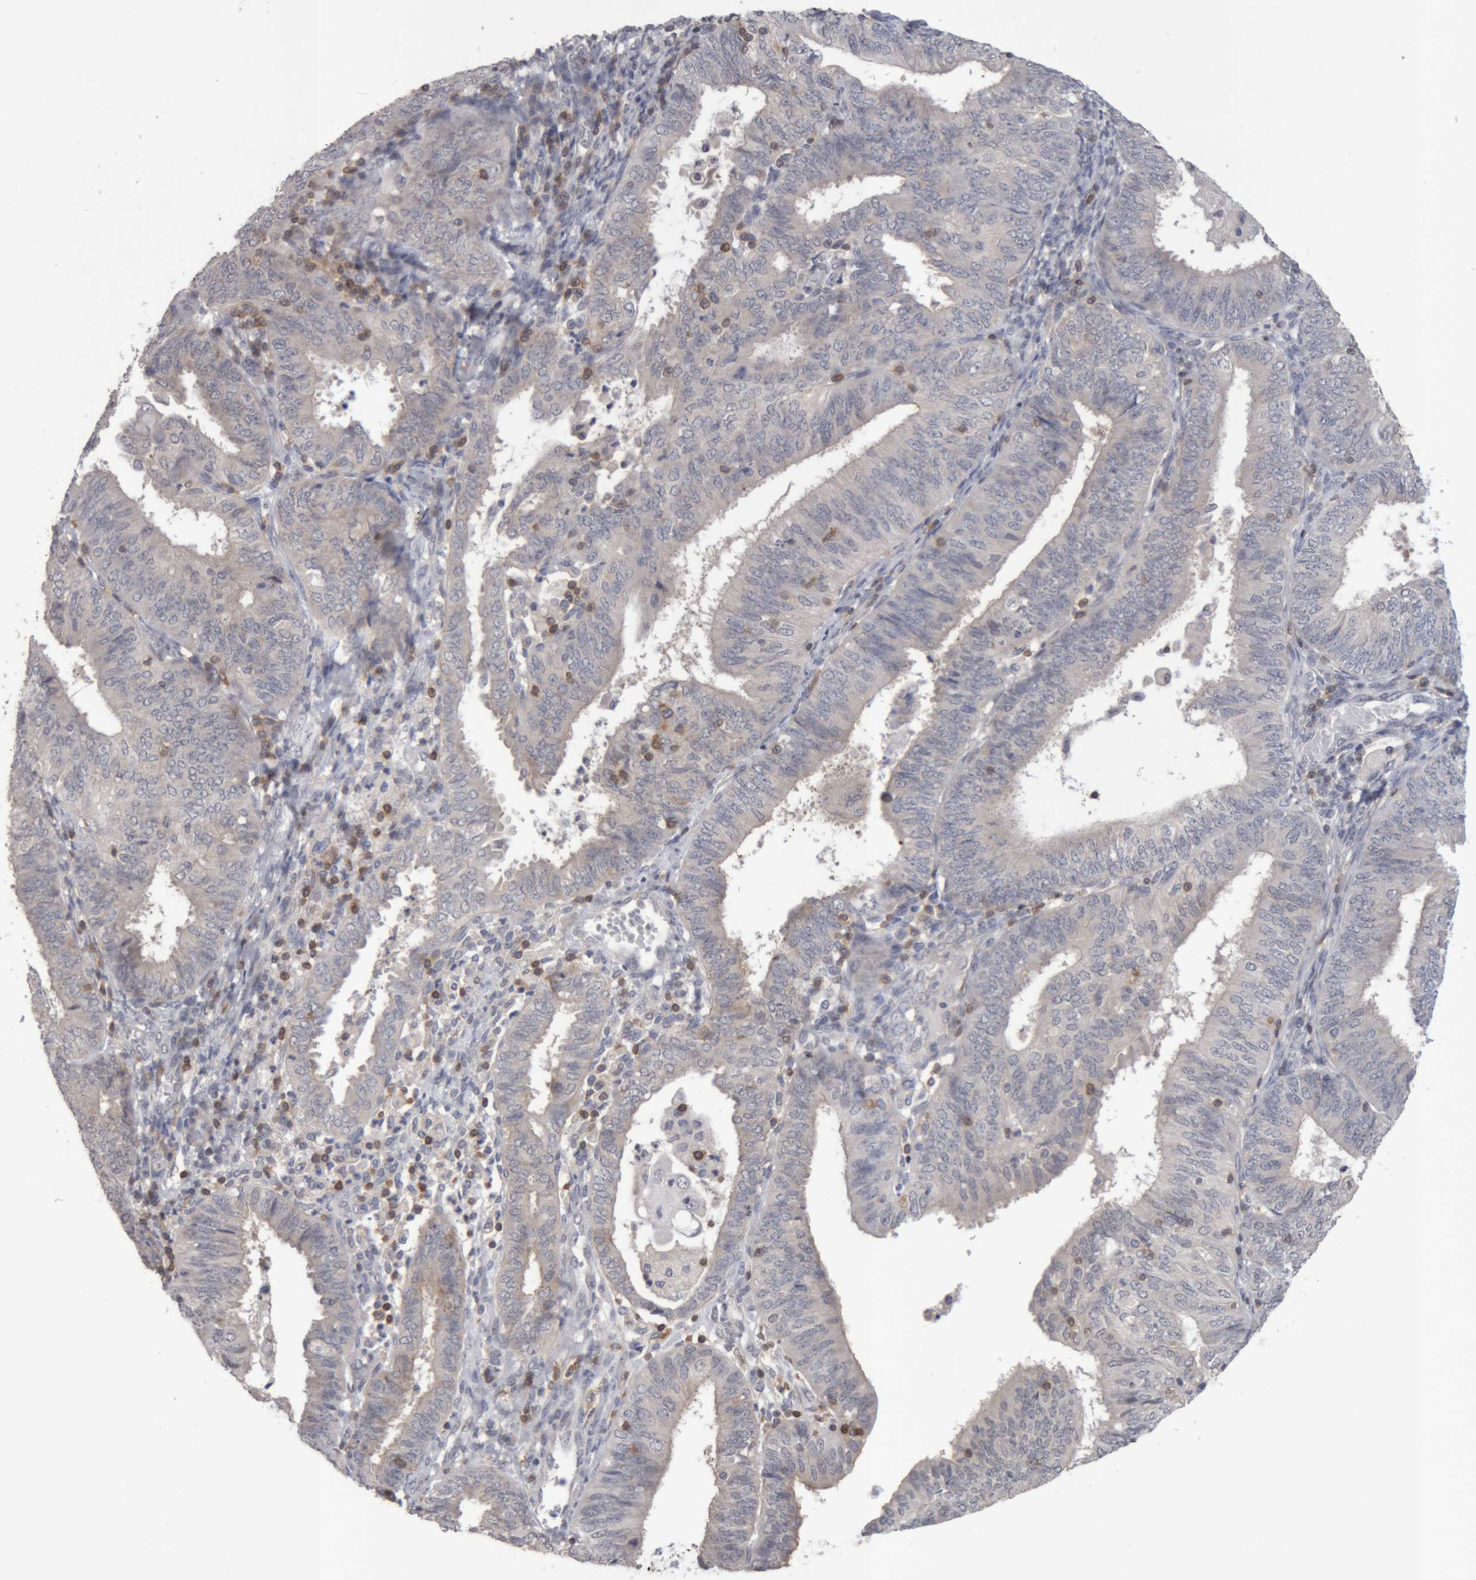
{"staining": {"intensity": "negative", "quantity": "none", "location": "none"}, "tissue": "endometrial cancer", "cell_type": "Tumor cells", "image_type": "cancer", "snomed": [{"axis": "morphology", "description": "Adenocarcinoma, NOS"}, {"axis": "topography", "description": "Endometrium"}], "caption": "The immunohistochemistry photomicrograph has no significant expression in tumor cells of endometrial cancer tissue.", "gene": "NFATC2", "patient": {"sex": "female", "age": 58}}